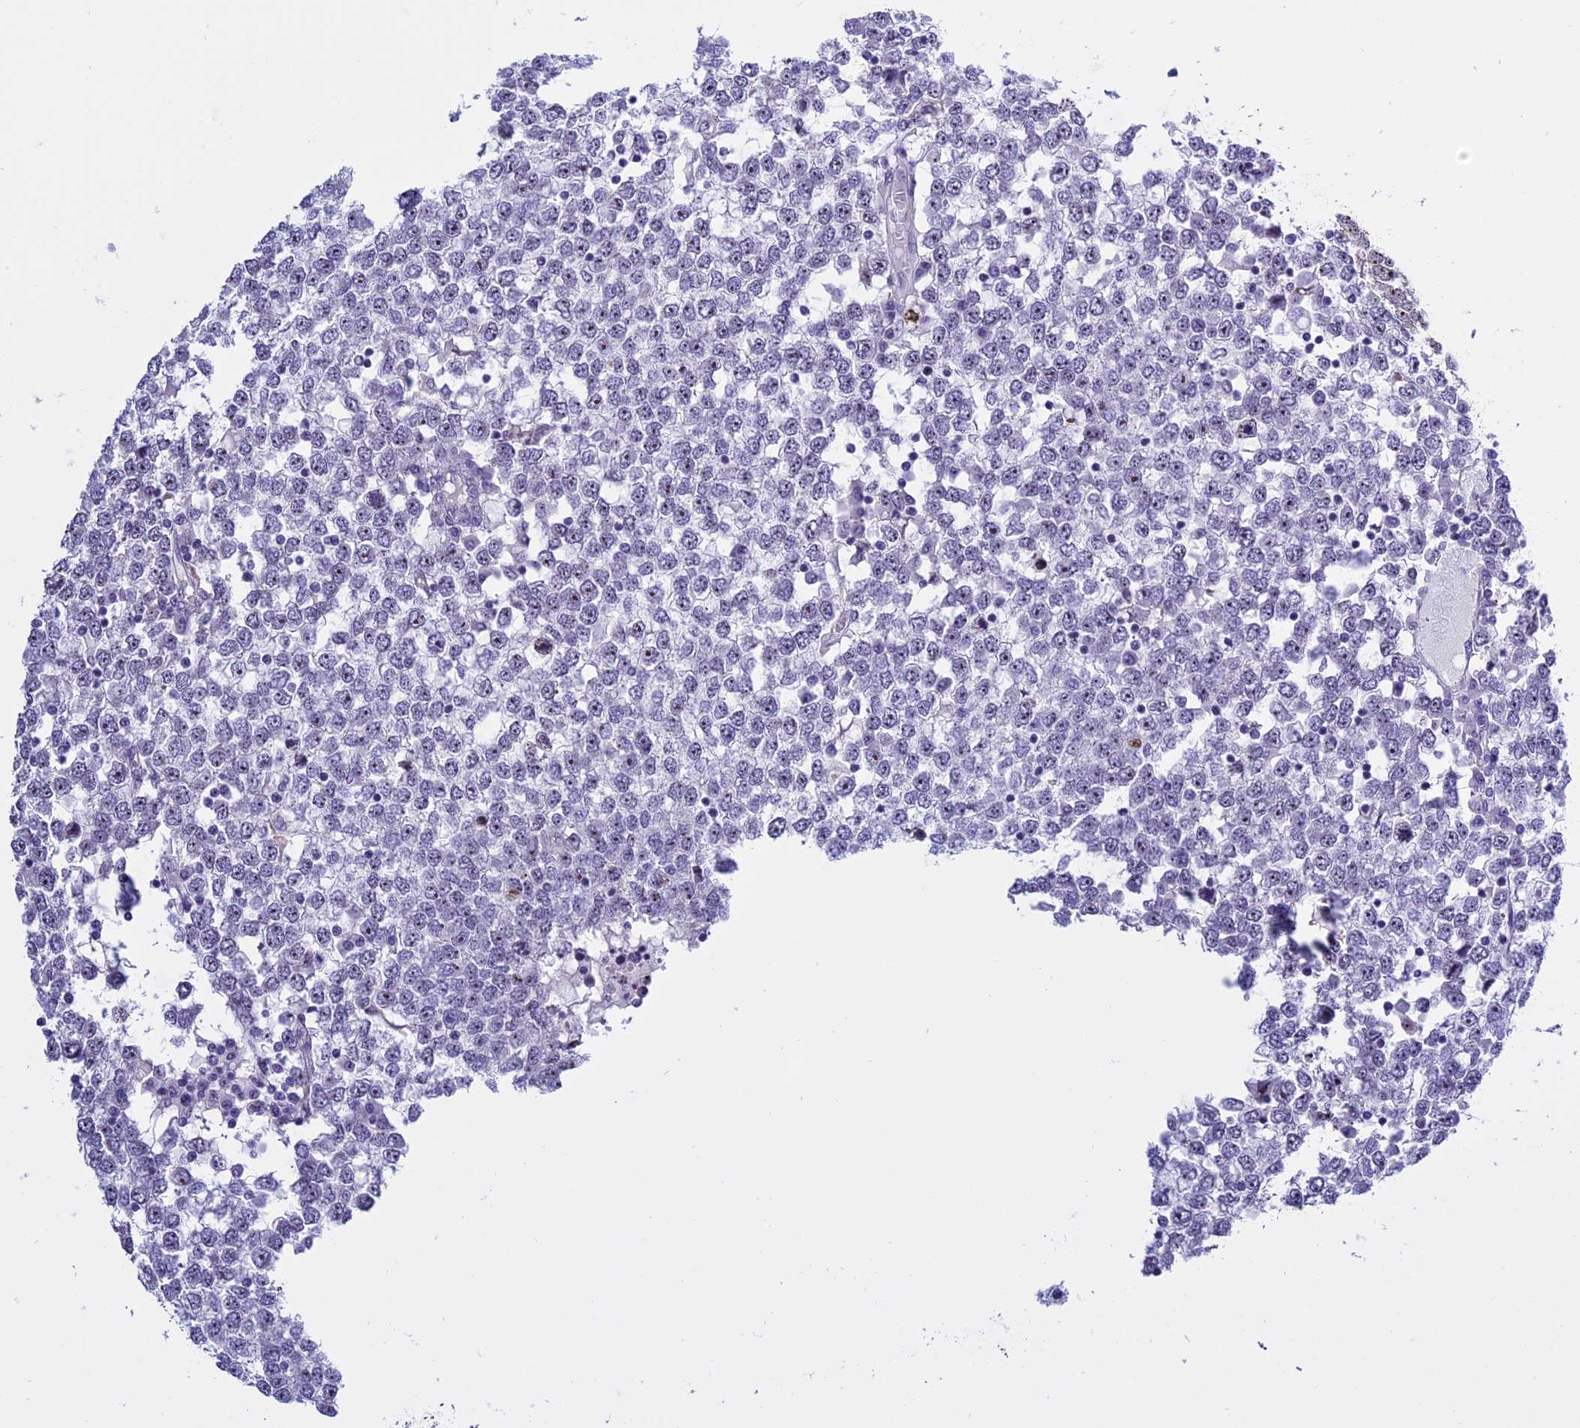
{"staining": {"intensity": "moderate", "quantity": "25%-75%", "location": "nuclear"}, "tissue": "testis cancer", "cell_type": "Tumor cells", "image_type": "cancer", "snomed": [{"axis": "morphology", "description": "Seminoma, NOS"}, {"axis": "topography", "description": "Testis"}], "caption": "Seminoma (testis) stained with a protein marker exhibits moderate staining in tumor cells.", "gene": "TBL3", "patient": {"sex": "male", "age": 65}}